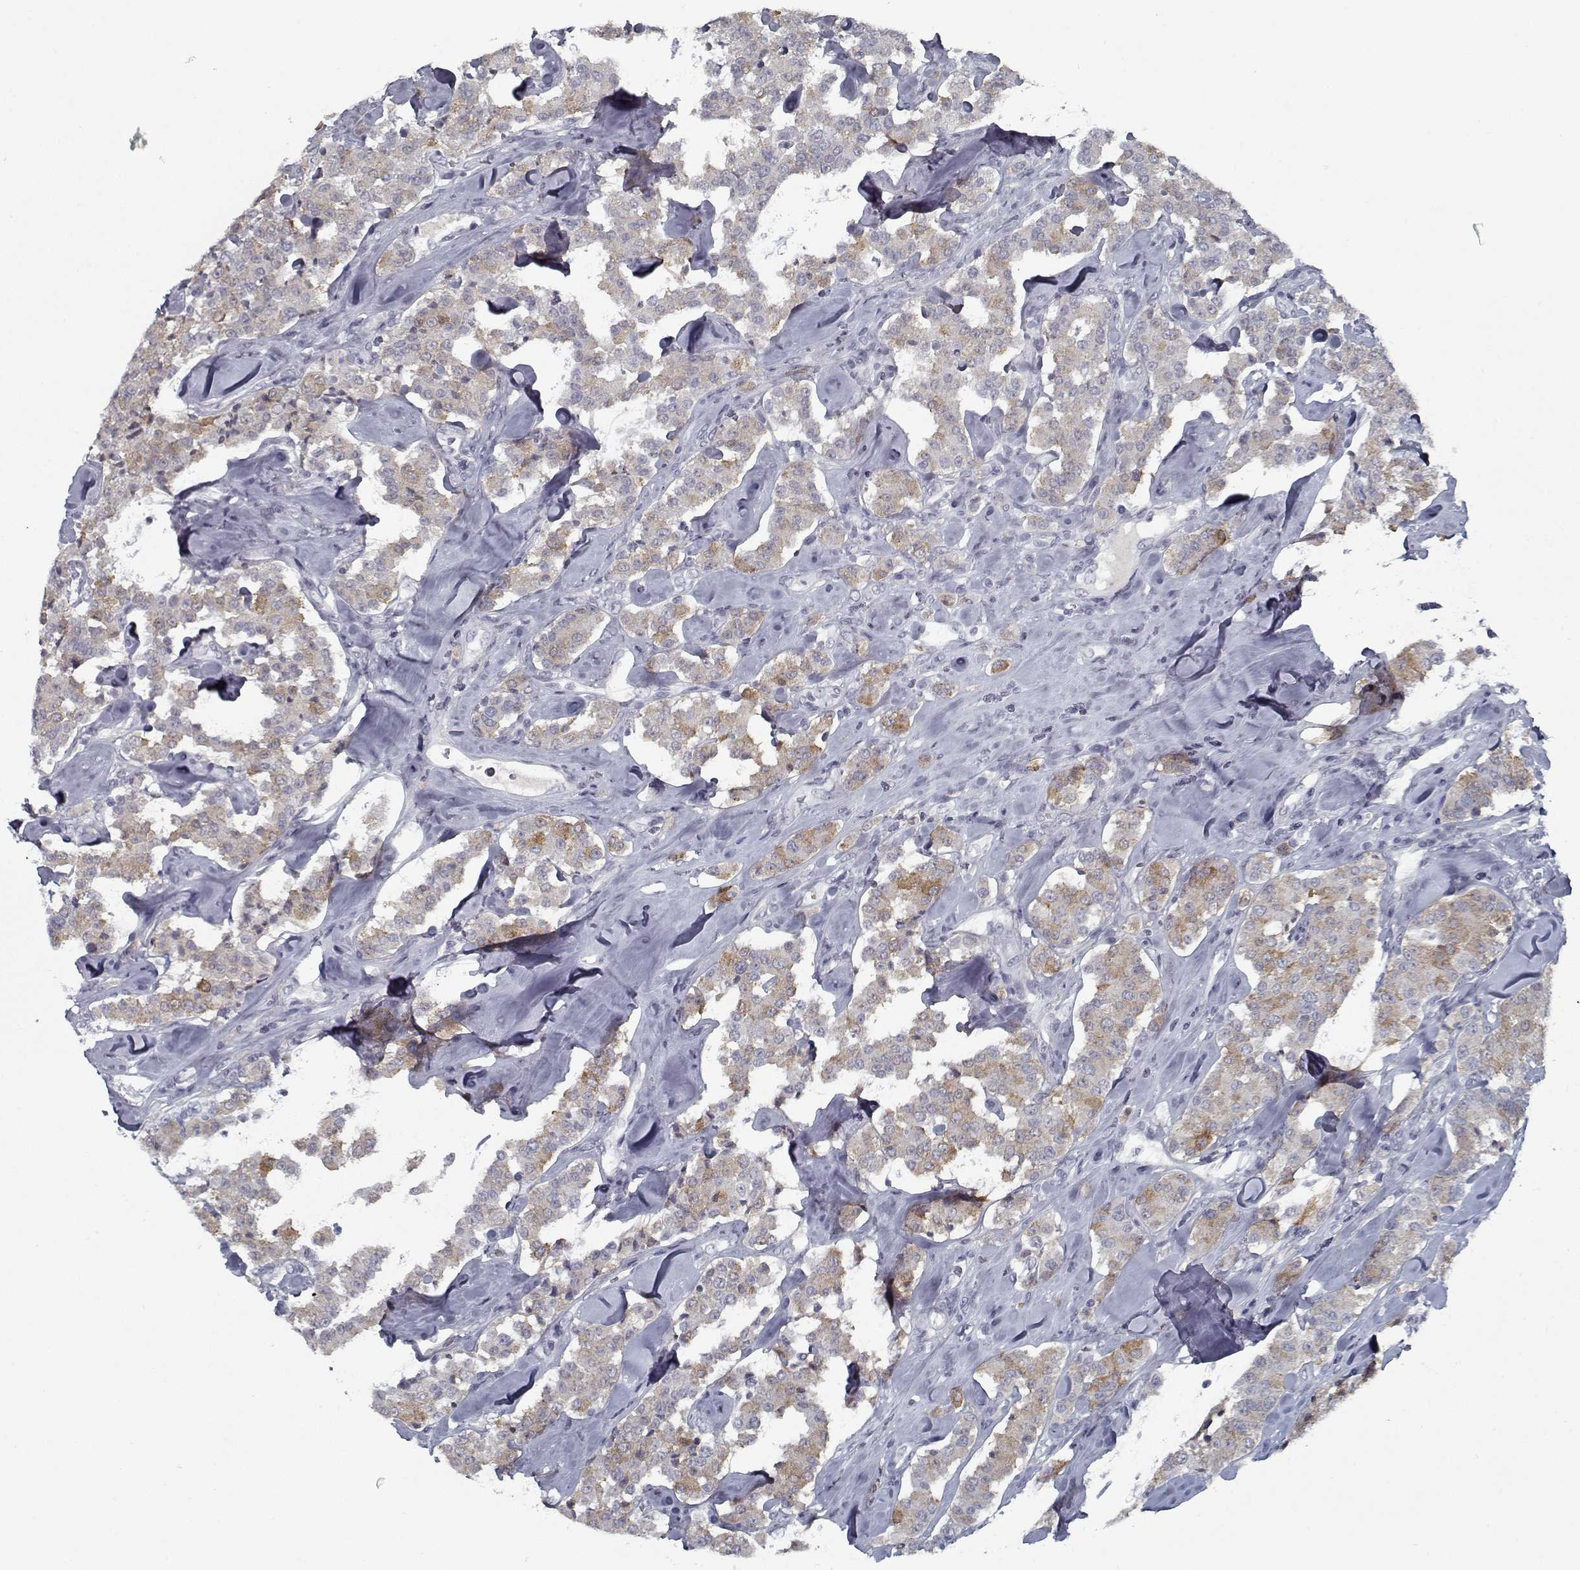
{"staining": {"intensity": "moderate", "quantity": "25%-75%", "location": "cytoplasmic/membranous"}, "tissue": "carcinoid", "cell_type": "Tumor cells", "image_type": "cancer", "snomed": [{"axis": "morphology", "description": "Carcinoid, malignant, NOS"}, {"axis": "topography", "description": "Pancreas"}], "caption": "The histopathology image demonstrates a brown stain indicating the presence of a protein in the cytoplasmic/membranous of tumor cells in carcinoid. The protein of interest is shown in brown color, while the nuclei are stained blue.", "gene": "GAD2", "patient": {"sex": "male", "age": 41}}